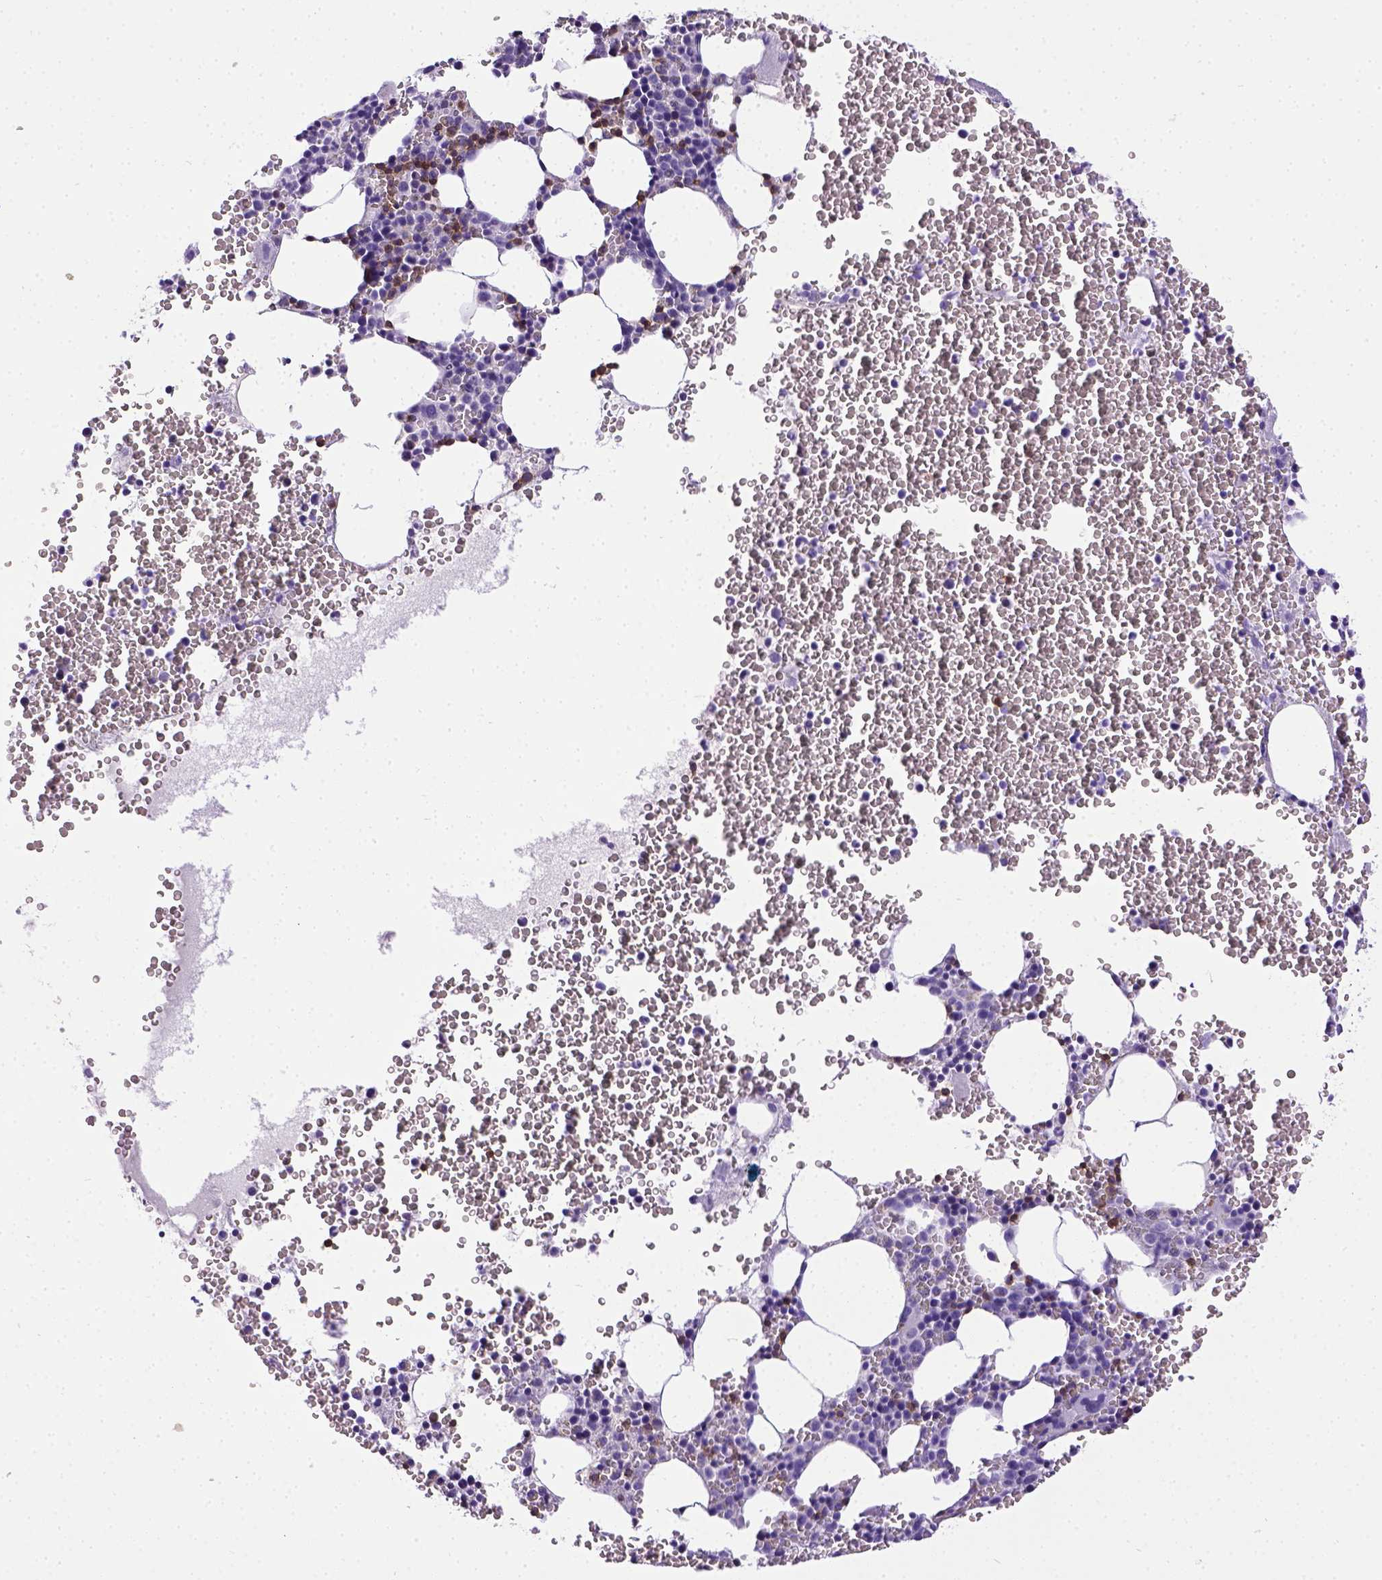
{"staining": {"intensity": "strong", "quantity": "<25%", "location": "cytoplasmic/membranous"}, "tissue": "bone marrow", "cell_type": "Hematopoietic cells", "image_type": "normal", "snomed": [{"axis": "morphology", "description": "Normal tissue, NOS"}, {"axis": "topography", "description": "Bone marrow"}], "caption": "Hematopoietic cells display strong cytoplasmic/membranous positivity in approximately <25% of cells in normal bone marrow. The staining was performed using DAB (3,3'-diaminobenzidine), with brown indicating positive protein expression. Nuclei are stained blue with hematoxylin.", "gene": "CD3E", "patient": {"sex": "male", "age": 82}}